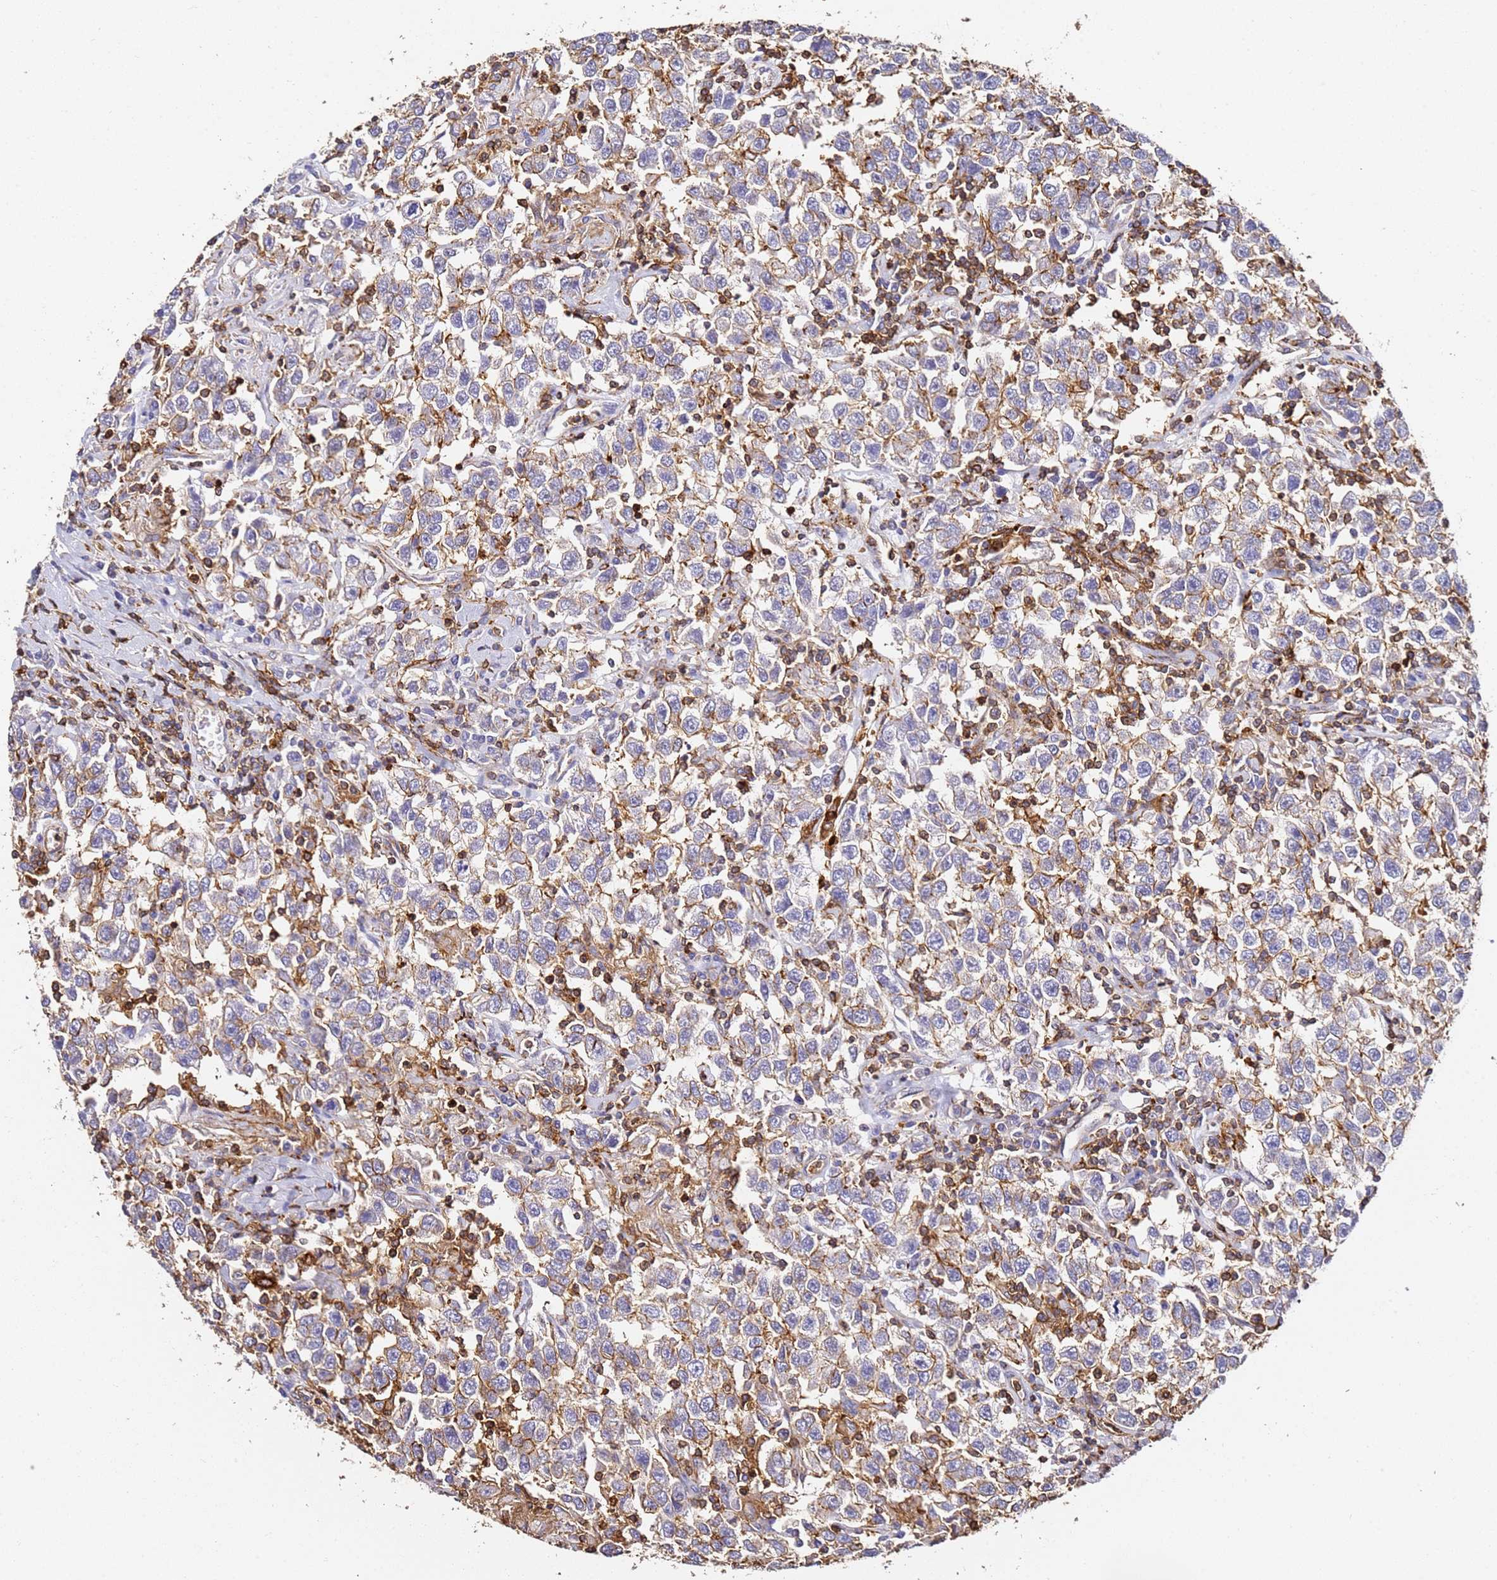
{"staining": {"intensity": "moderate", "quantity": "25%-75%", "location": "cytoplasmic/membranous"}, "tissue": "testis cancer", "cell_type": "Tumor cells", "image_type": "cancer", "snomed": [{"axis": "morphology", "description": "Seminoma, NOS"}, {"axis": "topography", "description": "Testis"}], "caption": "Tumor cells exhibit medium levels of moderate cytoplasmic/membranous positivity in about 25%-75% of cells in human testis seminoma.", "gene": "ZNF671", "patient": {"sex": "male", "age": 41}}